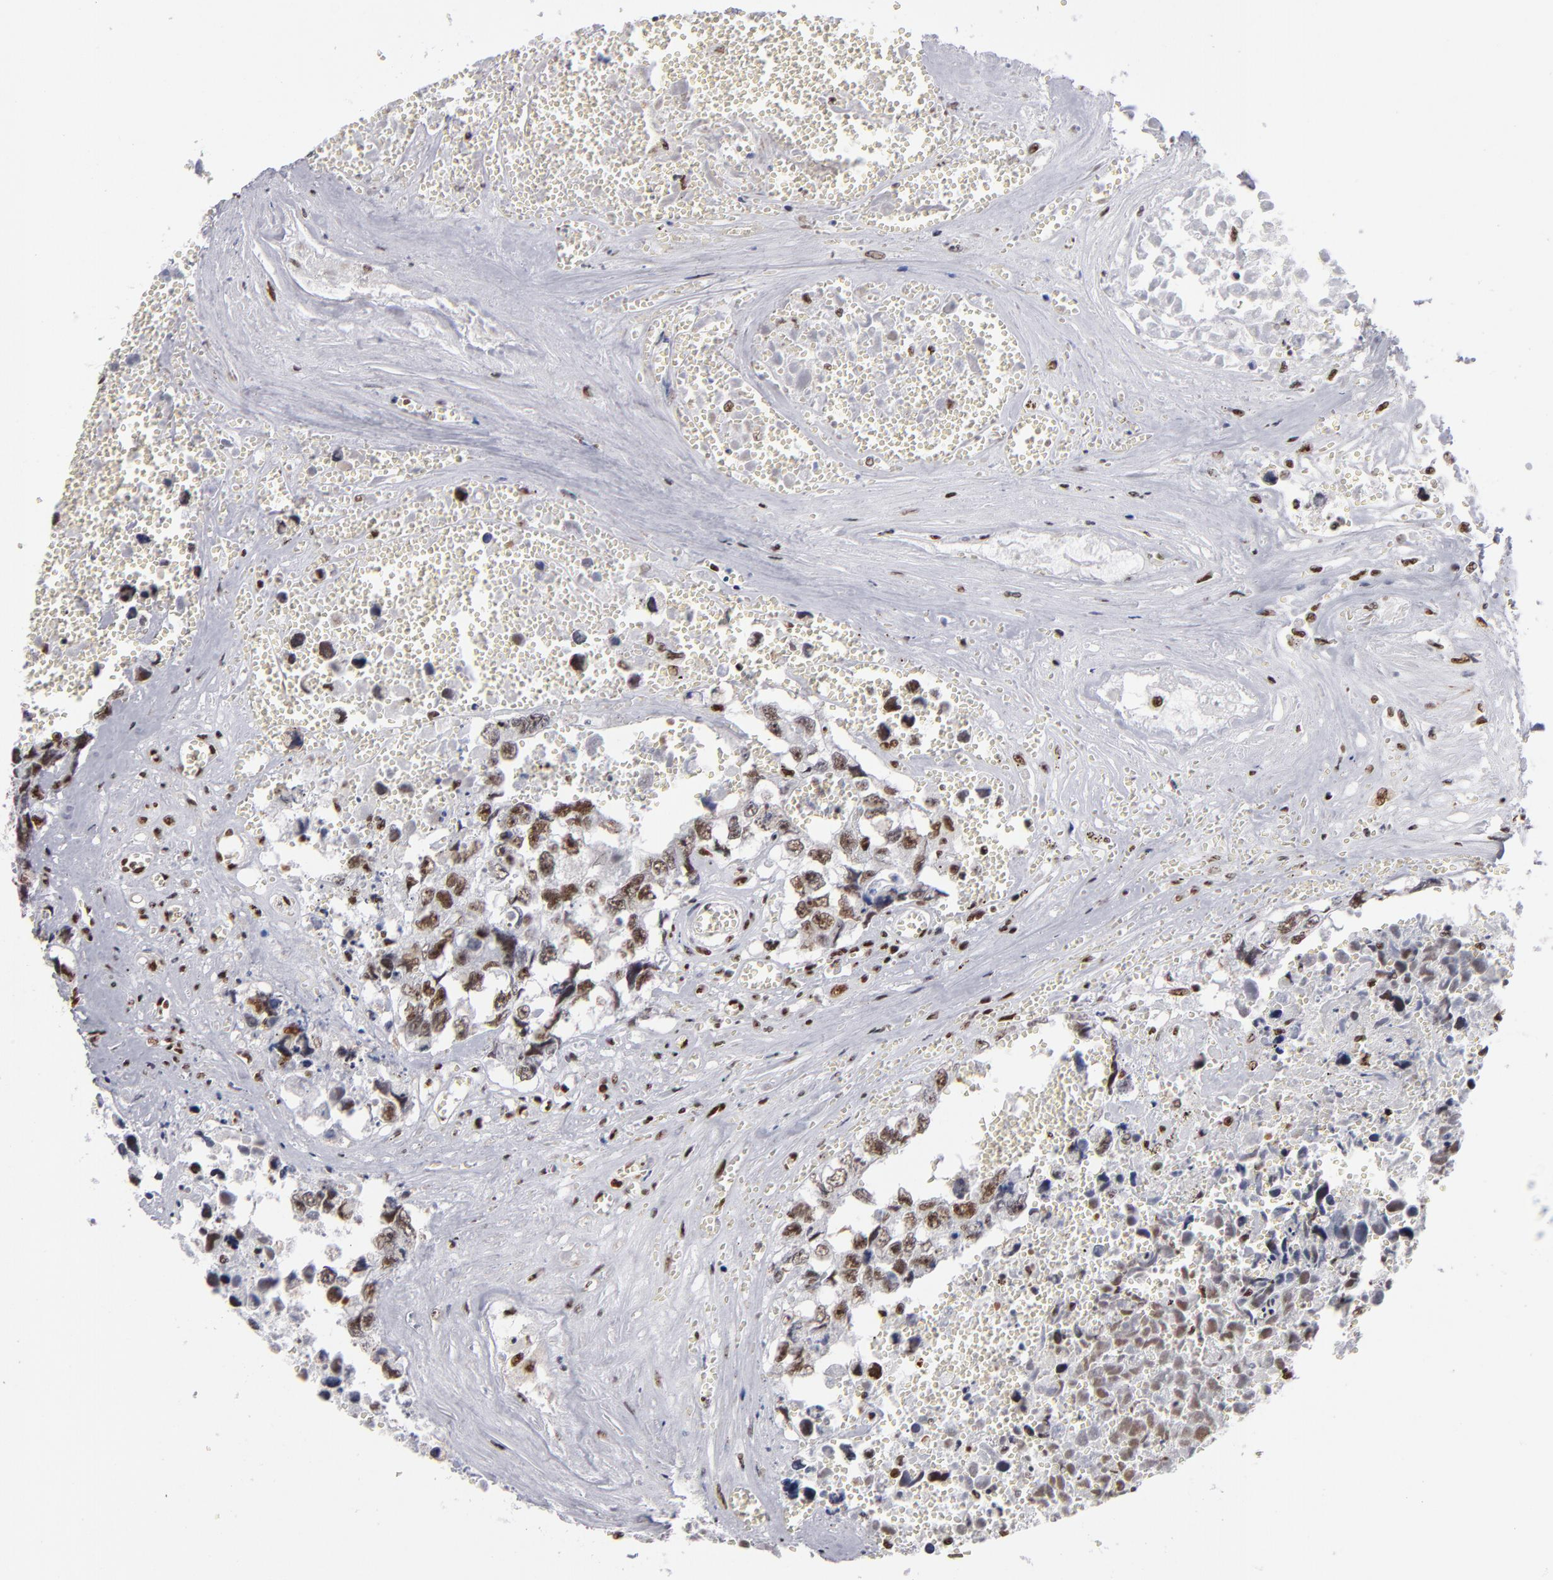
{"staining": {"intensity": "strong", "quantity": "25%-75%", "location": "nuclear"}, "tissue": "testis cancer", "cell_type": "Tumor cells", "image_type": "cancer", "snomed": [{"axis": "morphology", "description": "Carcinoma, Embryonal, NOS"}, {"axis": "topography", "description": "Testis"}], "caption": "Embryonal carcinoma (testis) was stained to show a protein in brown. There is high levels of strong nuclear positivity in about 25%-75% of tumor cells. (DAB IHC, brown staining for protein, blue staining for nuclei).", "gene": "MRE11", "patient": {"sex": "male", "age": 31}}